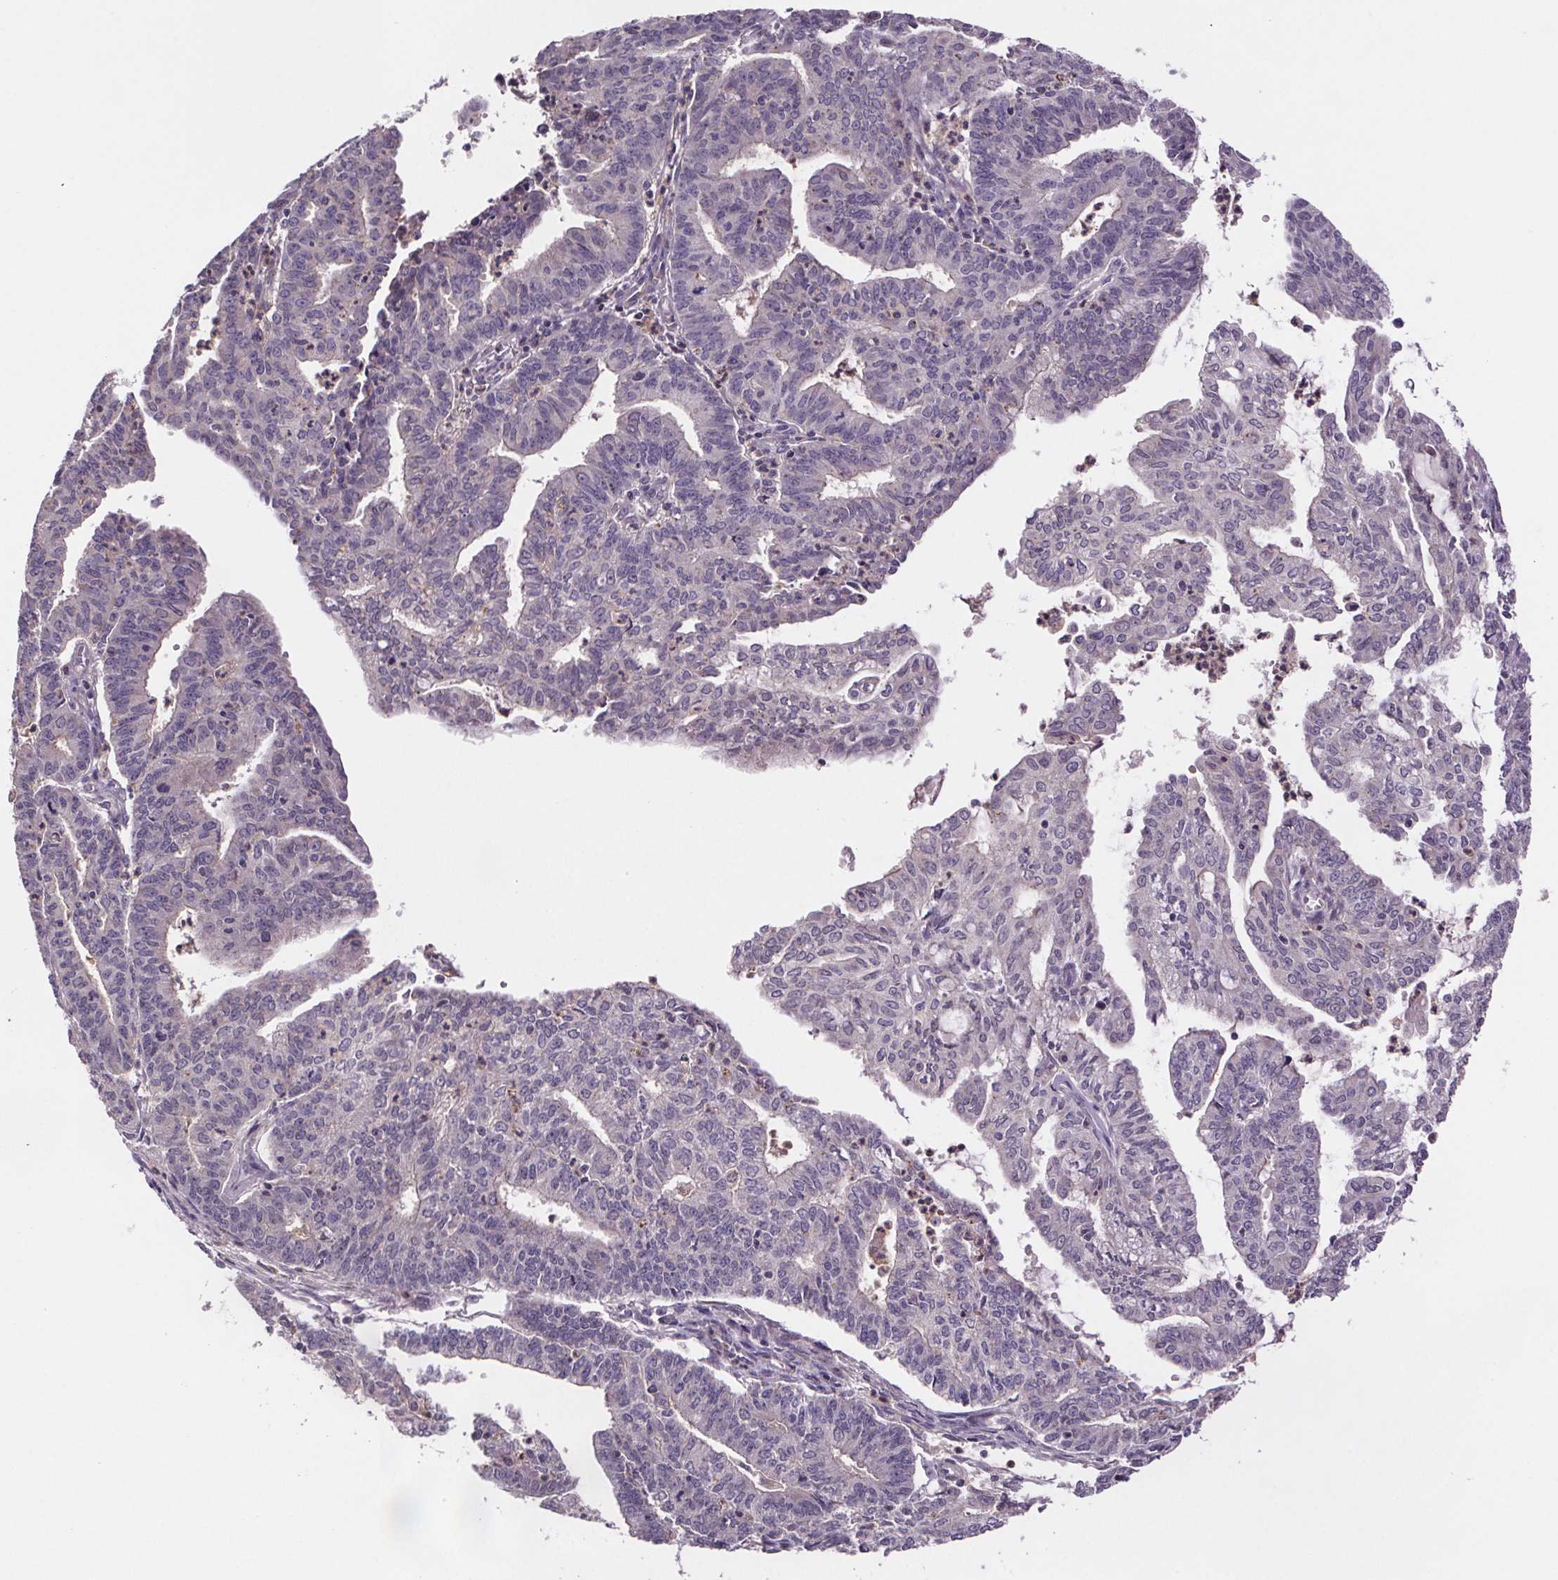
{"staining": {"intensity": "negative", "quantity": "none", "location": "none"}, "tissue": "endometrial cancer", "cell_type": "Tumor cells", "image_type": "cancer", "snomed": [{"axis": "morphology", "description": "Adenocarcinoma, NOS"}, {"axis": "topography", "description": "Endometrium"}], "caption": "Immunohistochemistry of adenocarcinoma (endometrial) shows no expression in tumor cells.", "gene": "CLN3", "patient": {"sex": "female", "age": 61}}